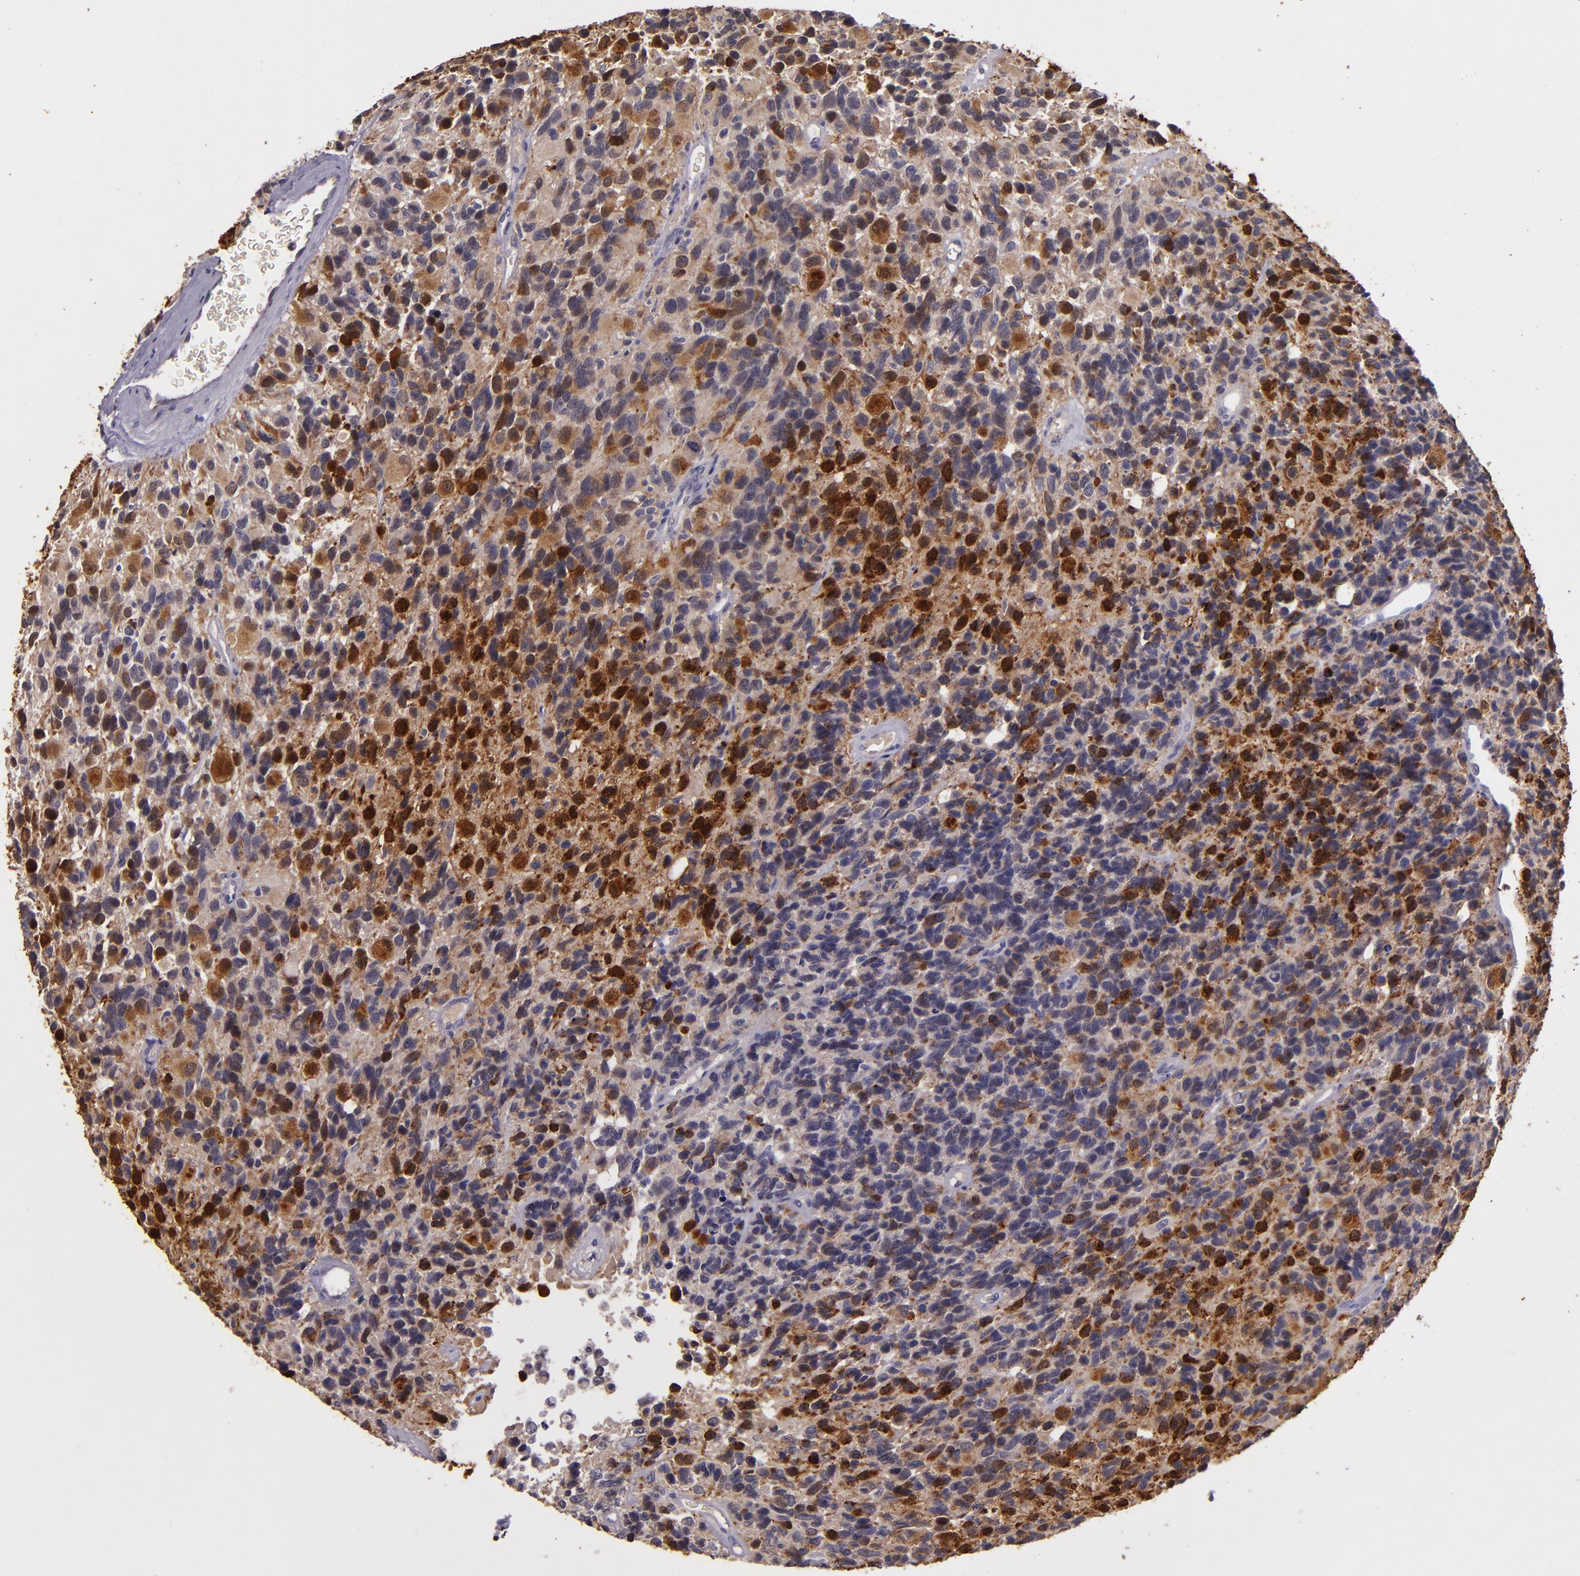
{"staining": {"intensity": "strong", "quantity": "<25%", "location": "cytoplasmic/membranous,nuclear"}, "tissue": "glioma", "cell_type": "Tumor cells", "image_type": "cancer", "snomed": [{"axis": "morphology", "description": "Glioma, malignant, High grade"}, {"axis": "topography", "description": "Brain"}], "caption": "Malignant glioma (high-grade) tissue demonstrates strong cytoplasmic/membranous and nuclear positivity in about <25% of tumor cells", "gene": "SNCB", "patient": {"sex": "male", "age": 77}}